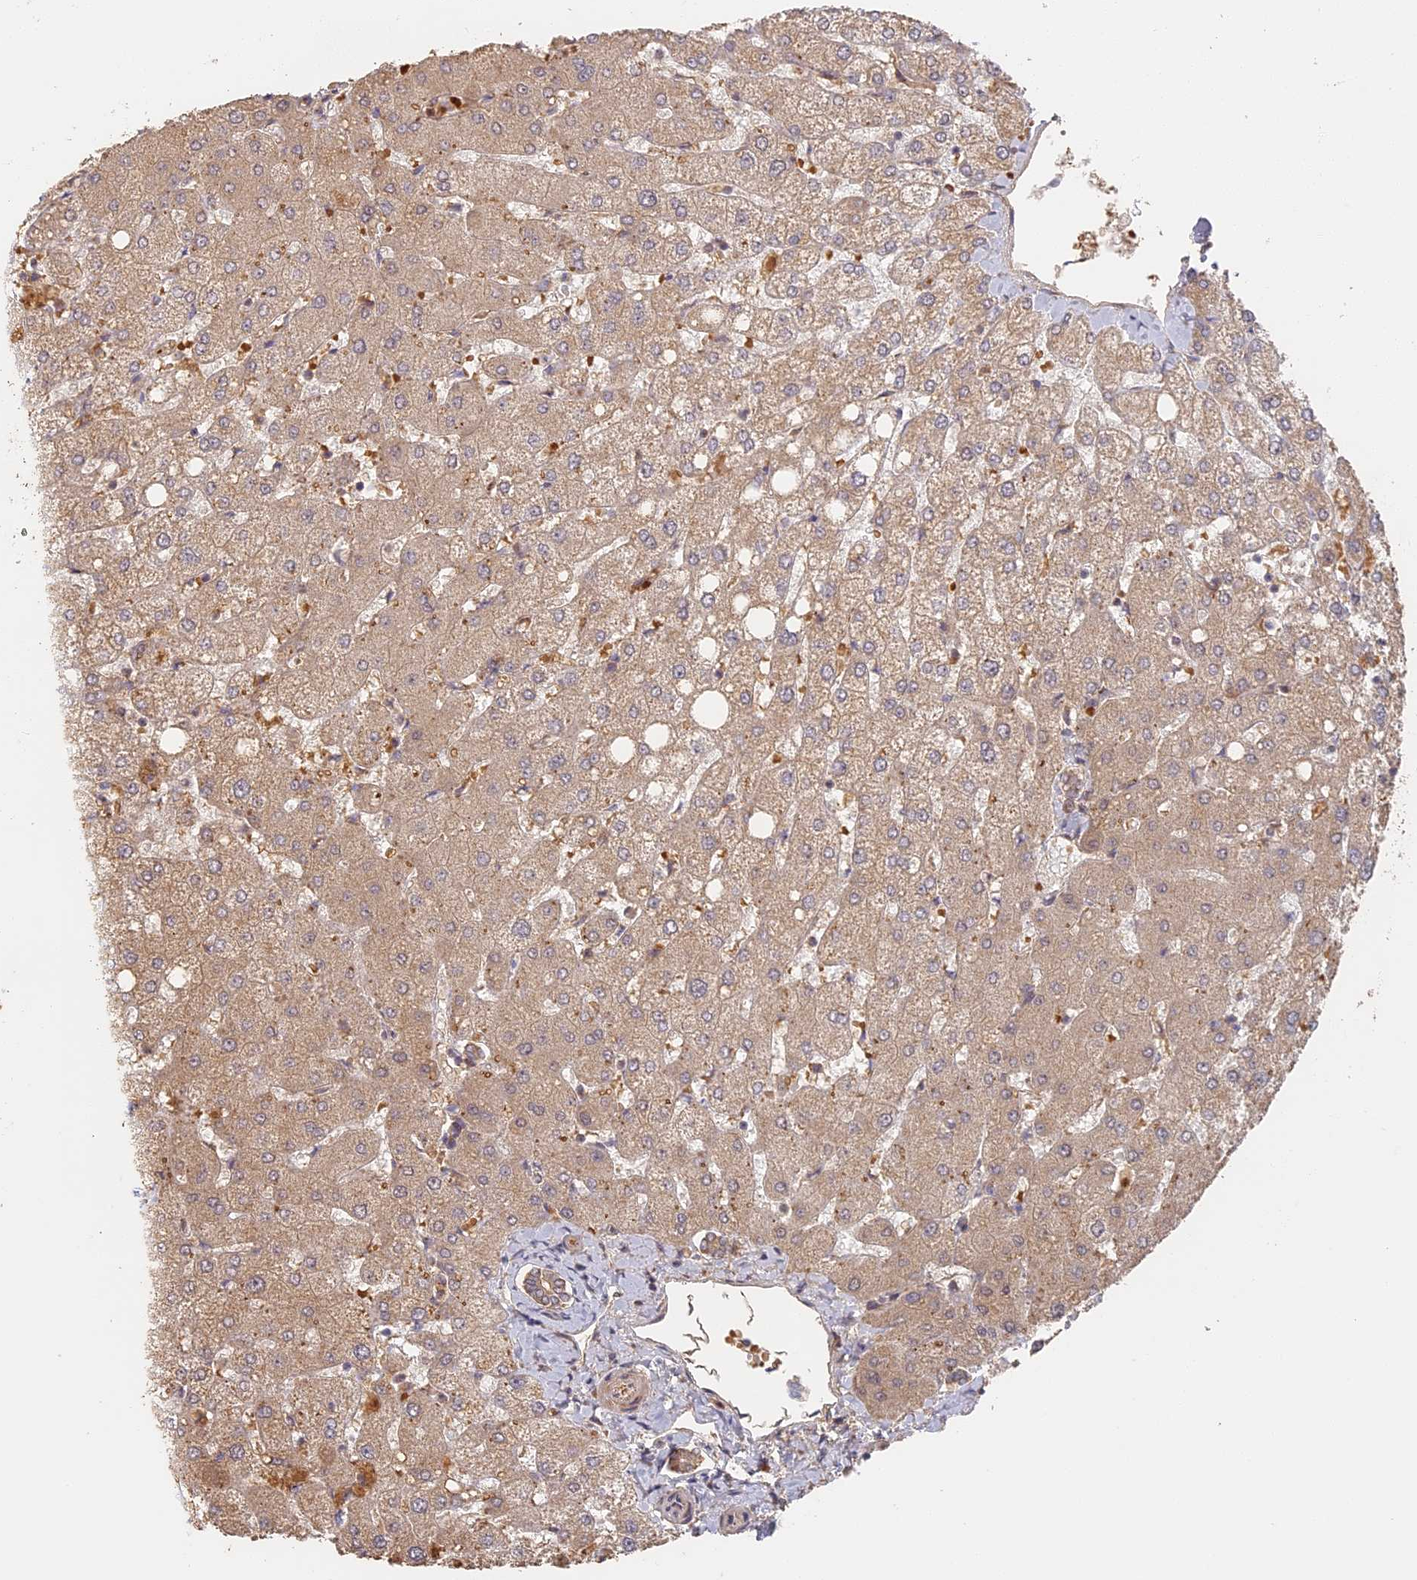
{"staining": {"intensity": "weak", "quantity": ">75%", "location": "cytoplasmic/membranous"}, "tissue": "liver", "cell_type": "Cholangiocytes", "image_type": "normal", "snomed": [{"axis": "morphology", "description": "Normal tissue, NOS"}, {"axis": "topography", "description": "Liver"}], "caption": "Immunohistochemistry staining of benign liver, which displays low levels of weak cytoplasmic/membranous positivity in about >75% of cholangiocytes indicating weak cytoplasmic/membranous protein positivity. The staining was performed using DAB (3,3'-diaminobenzidine) (brown) for protein detection and nuclei were counterstained in hematoxylin (blue).", "gene": "STX16", "patient": {"sex": "female", "age": 54}}